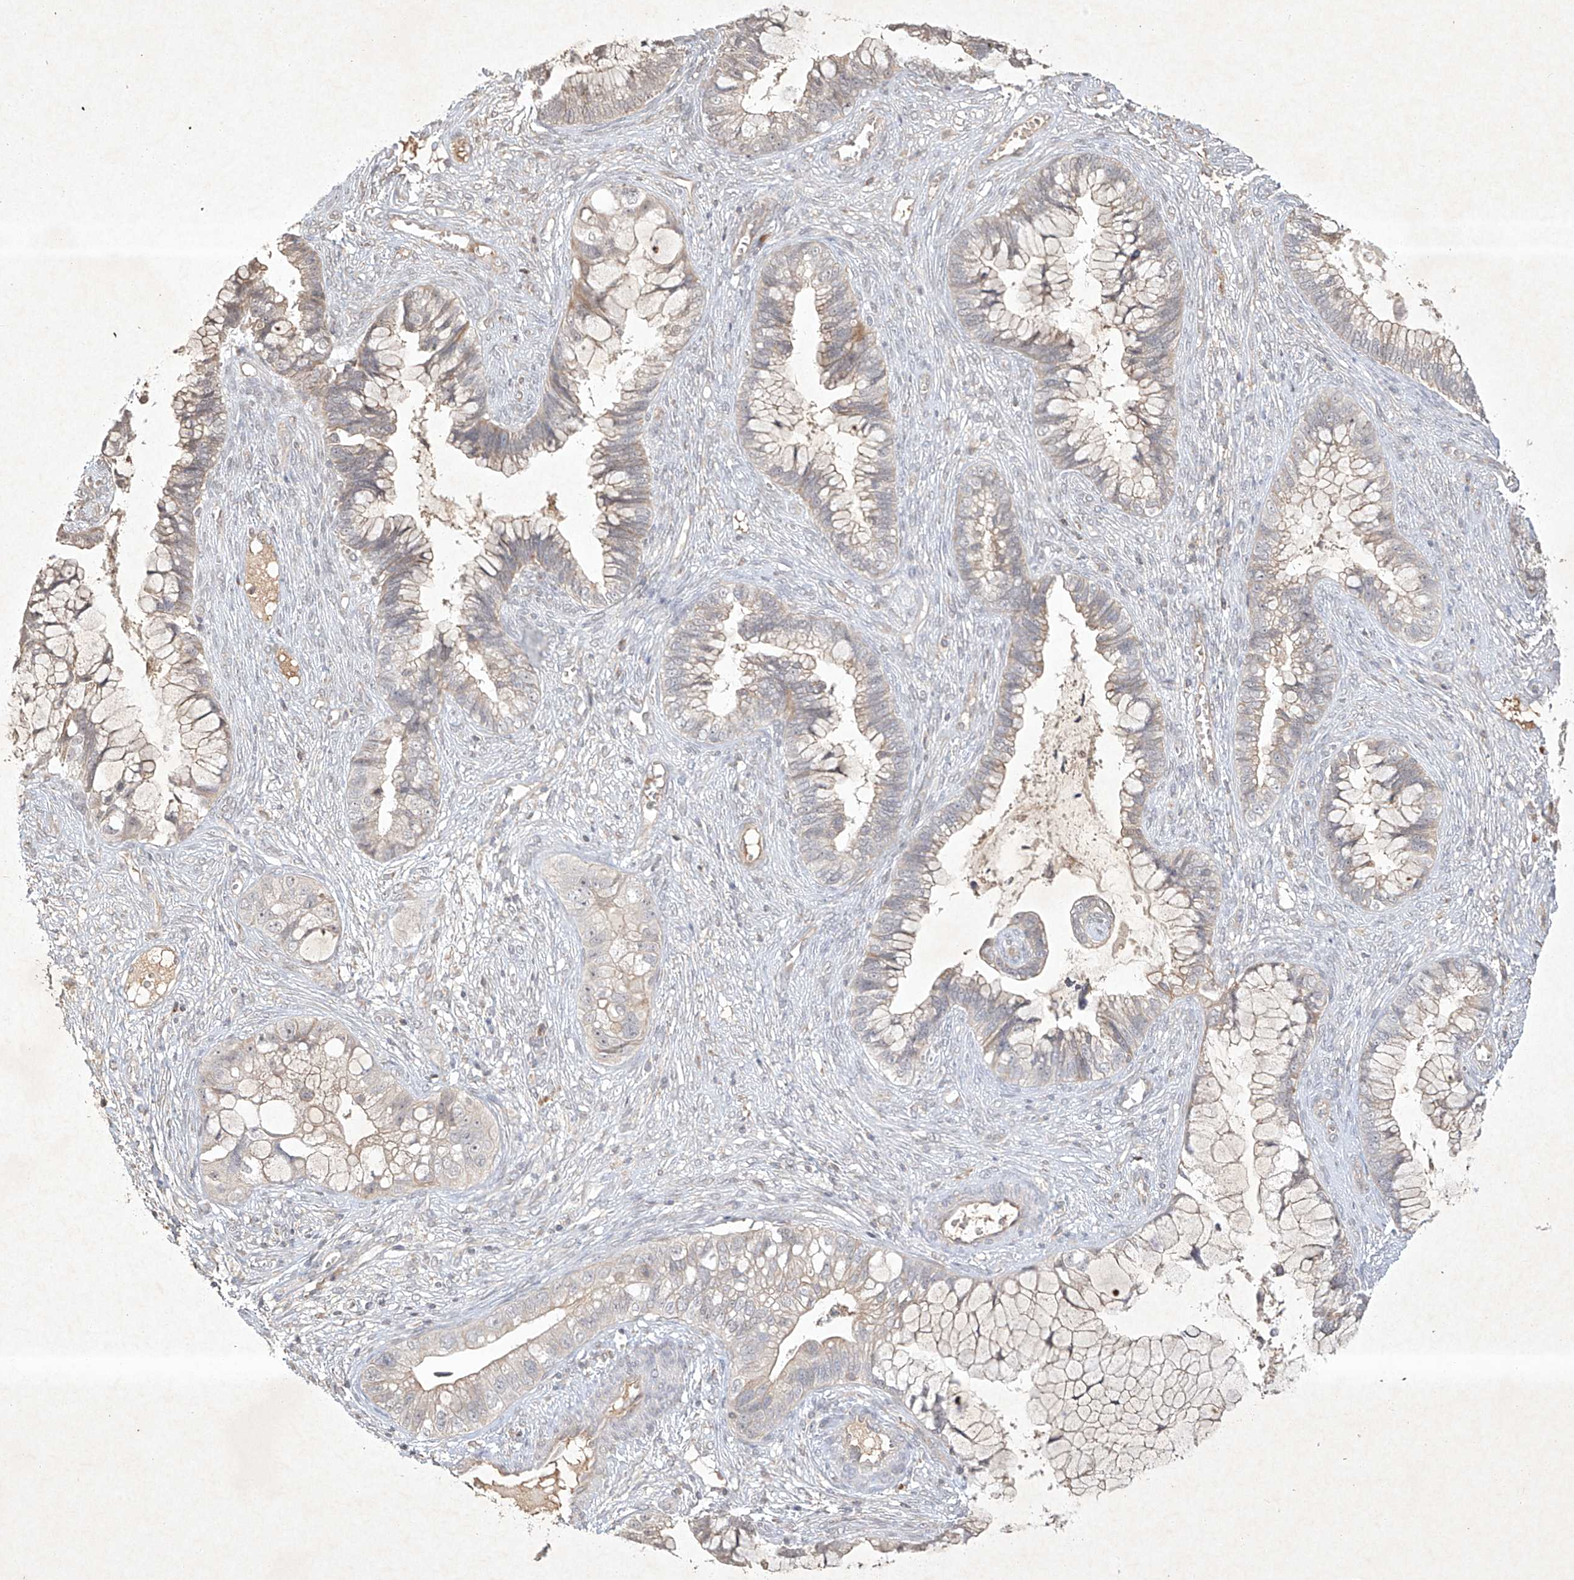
{"staining": {"intensity": "weak", "quantity": "<25%", "location": "cytoplasmic/membranous"}, "tissue": "cervical cancer", "cell_type": "Tumor cells", "image_type": "cancer", "snomed": [{"axis": "morphology", "description": "Adenocarcinoma, NOS"}, {"axis": "topography", "description": "Cervix"}], "caption": "A high-resolution image shows immunohistochemistry (IHC) staining of cervical cancer, which reveals no significant staining in tumor cells.", "gene": "BTRC", "patient": {"sex": "female", "age": 44}}